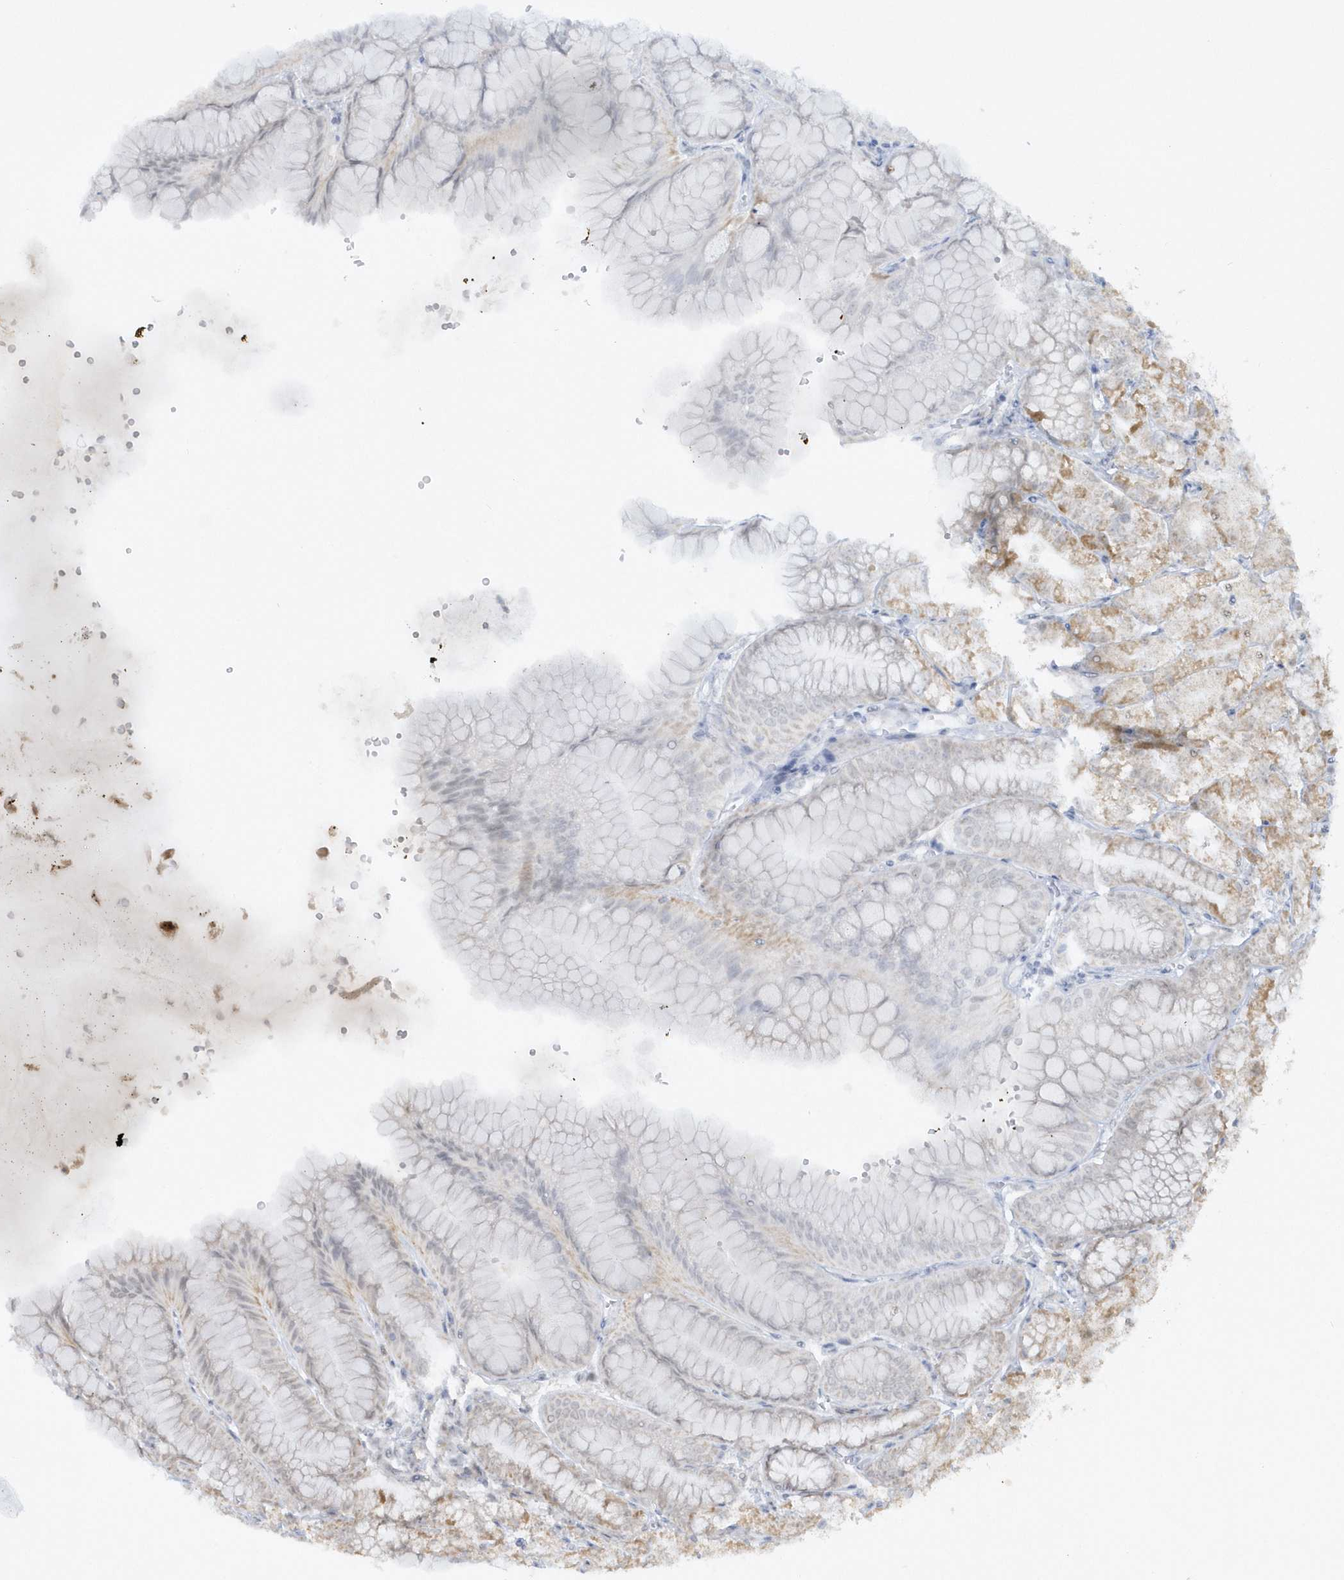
{"staining": {"intensity": "moderate", "quantity": "25%-75%", "location": "cytoplasmic/membranous"}, "tissue": "stomach", "cell_type": "Glandular cells", "image_type": "normal", "snomed": [{"axis": "morphology", "description": "Normal tissue, NOS"}, {"axis": "topography", "description": "Stomach, lower"}], "caption": "The histopathology image shows staining of unremarkable stomach, revealing moderate cytoplasmic/membranous protein expression (brown color) within glandular cells.", "gene": "CPSF3", "patient": {"sex": "male", "age": 71}}